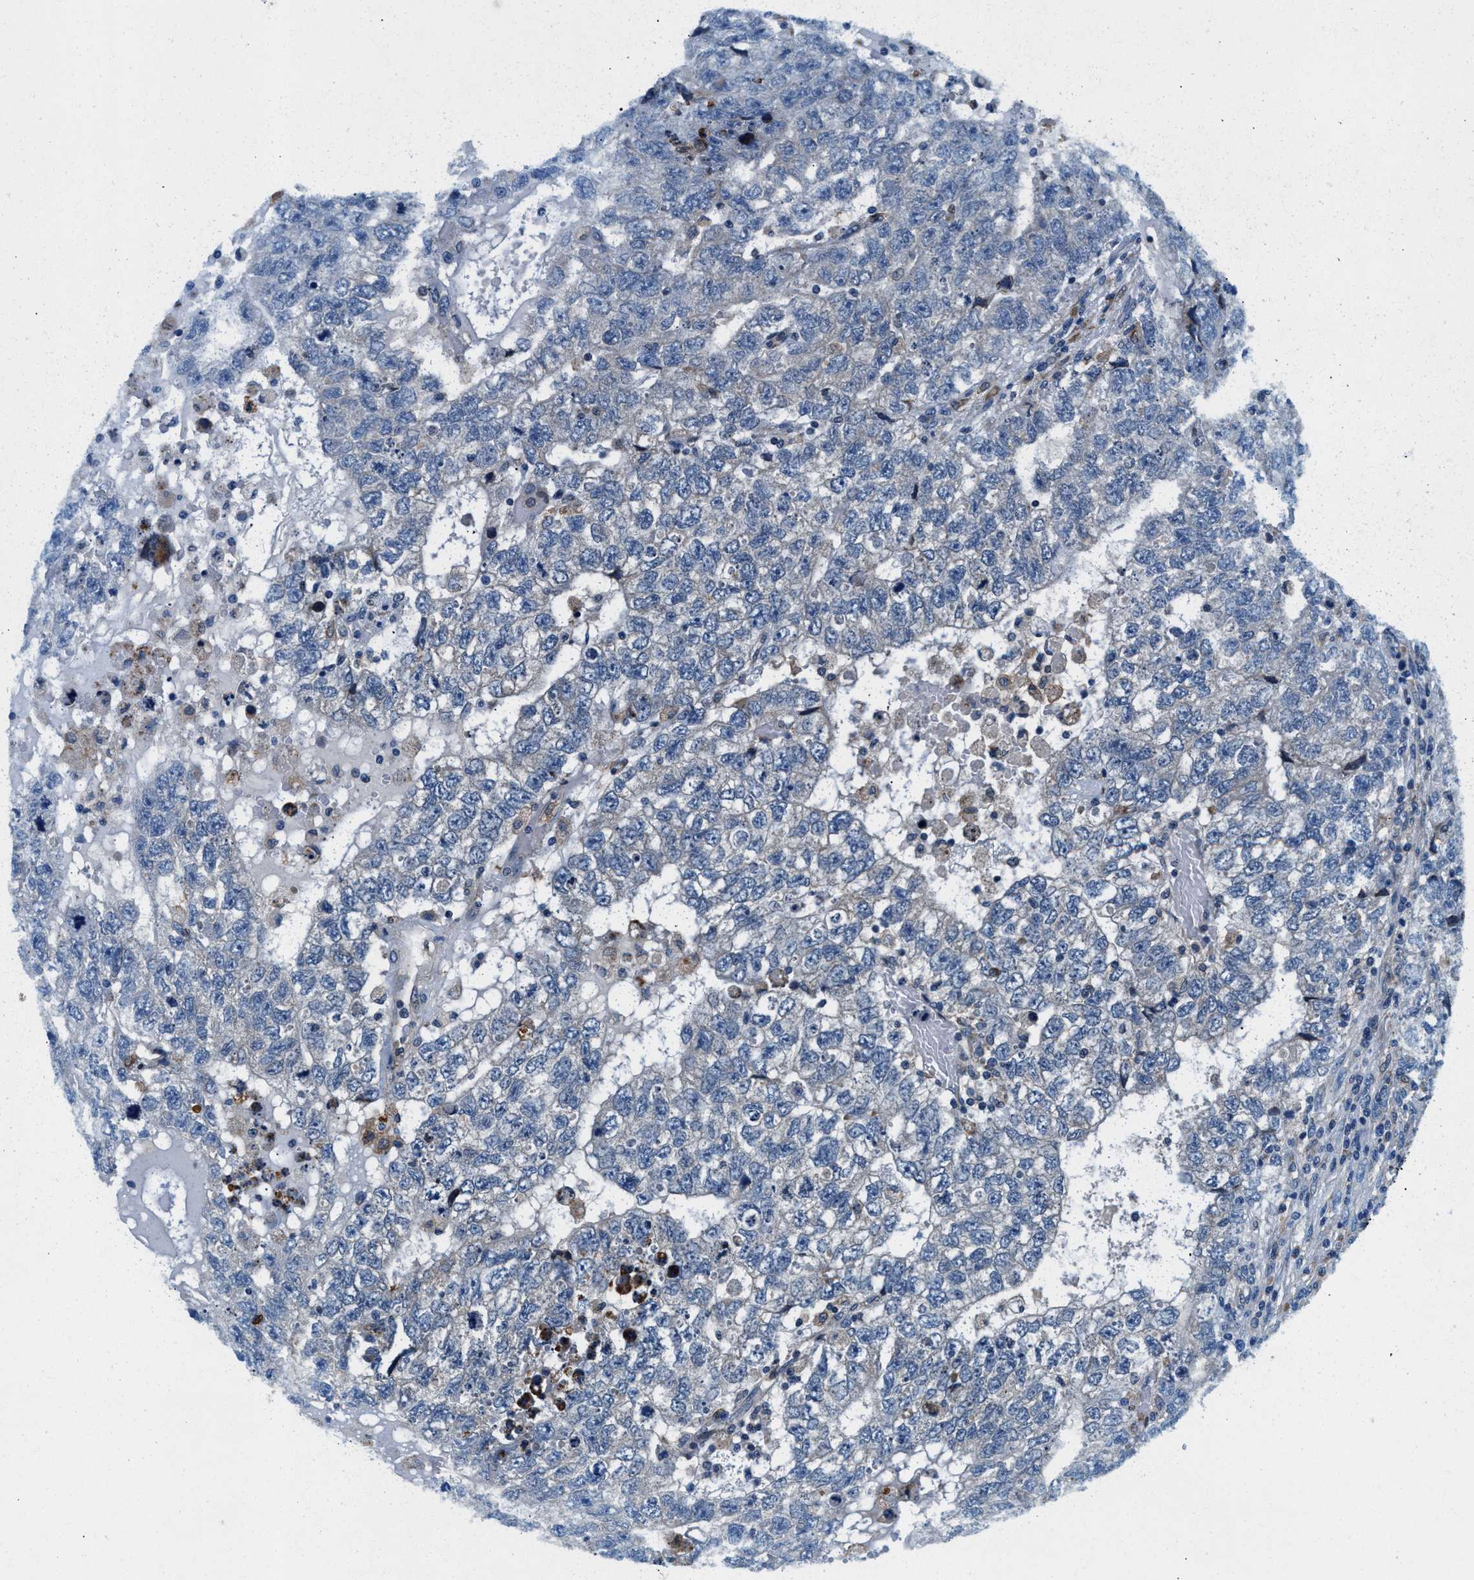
{"staining": {"intensity": "negative", "quantity": "none", "location": "none"}, "tissue": "testis cancer", "cell_type": "Tumor cells", "image_type": "cancer", "snomed": [{"axis": "morphology", "description": "Carcinoma, Embryonal, NOS"}, {"axis": "topography", "description": "Testis"}], "caption": "Immunohistochemical staining of testis embryonal carcinoma shows no significant expression in tumor cells. (DAB immunohistochemistry, high magnification).", "gene": "SLFN11", "patient": {"sex": "male", "age": 36}}